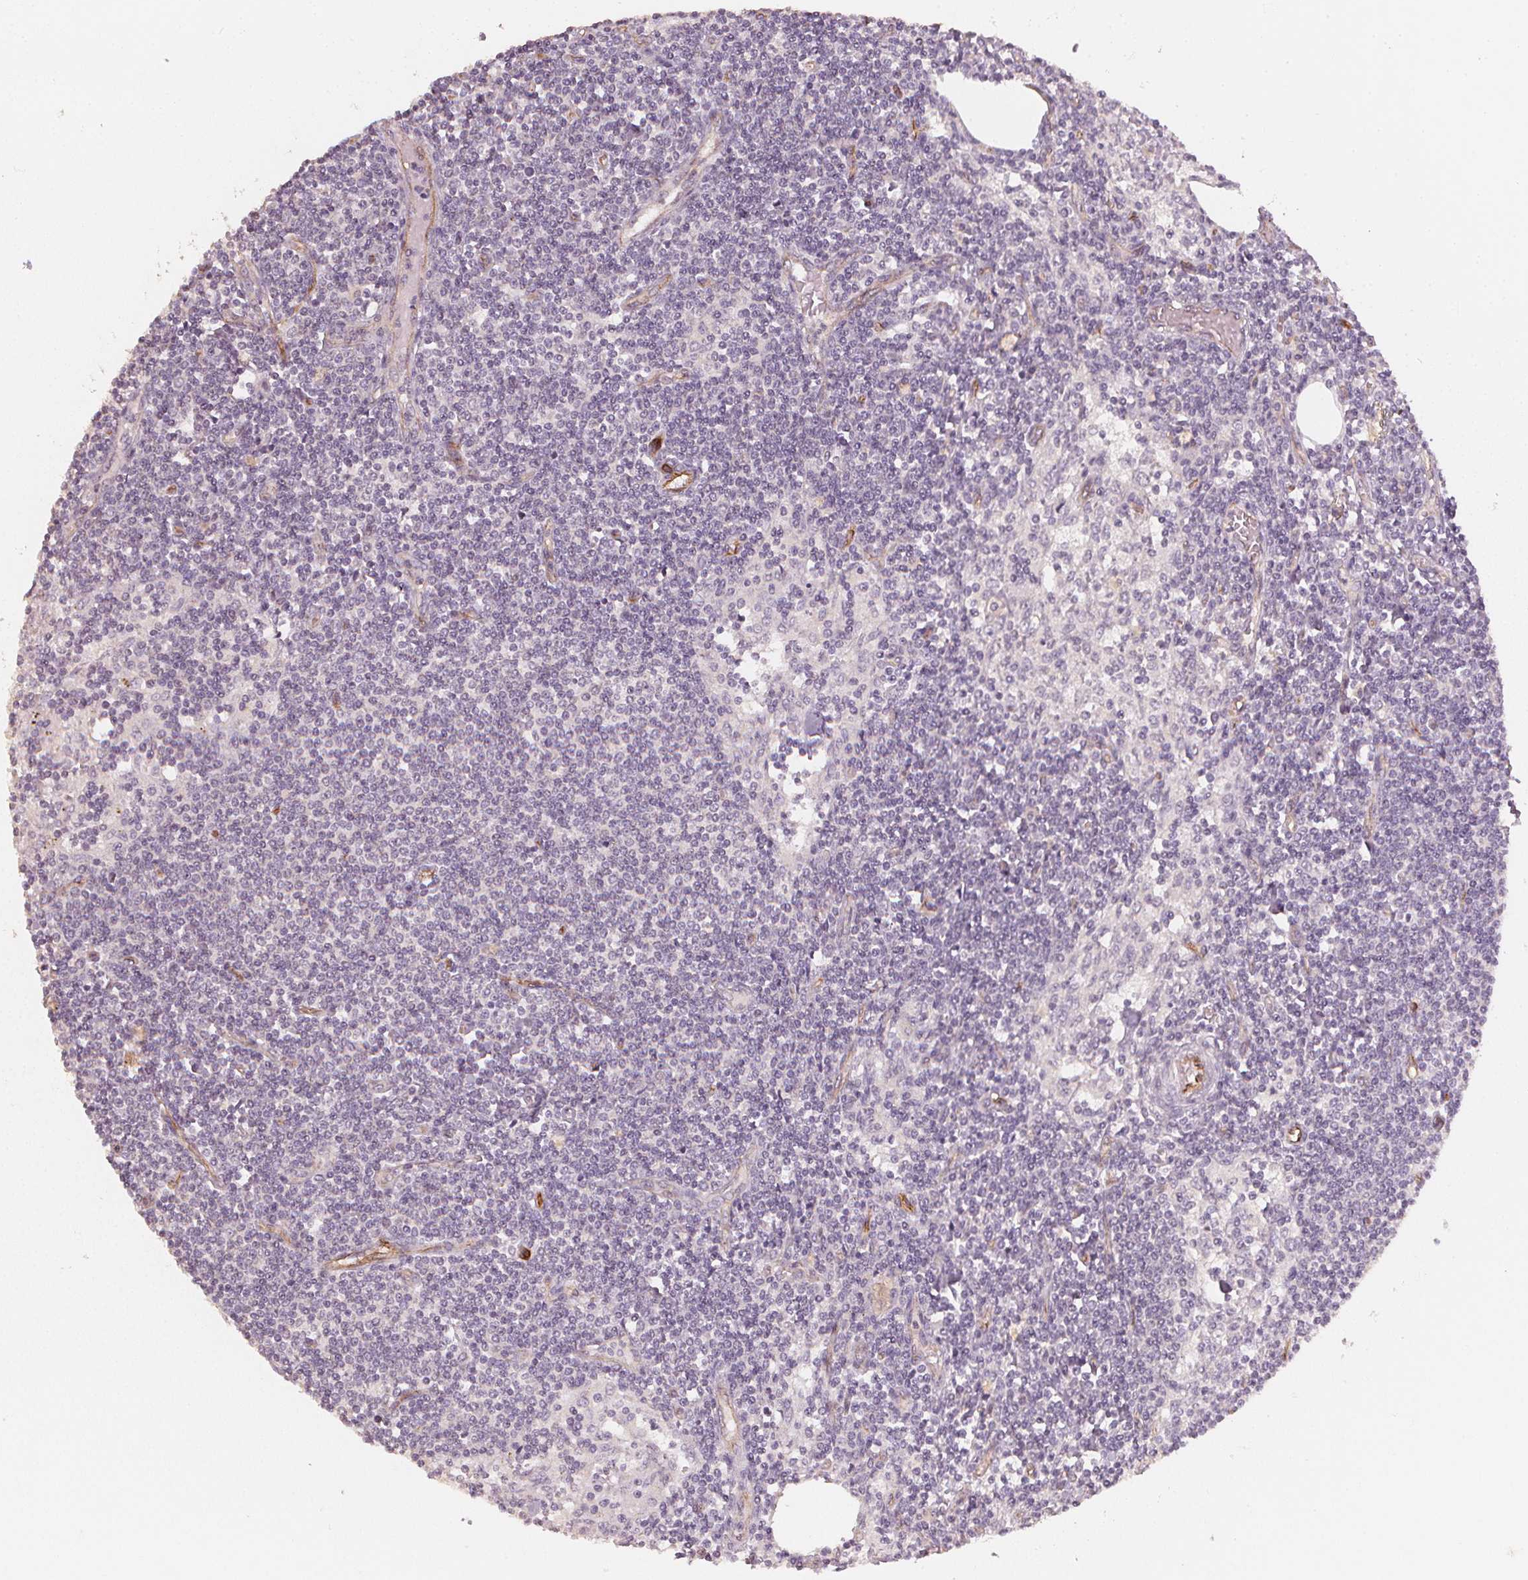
{"staining": {"intensity": "negative", "quantity": "none", "location": "none"}, "tissue": "lymph node", "cell_type": "Germinal center cells", "image_type": "normal", "snomed": [{"axis": "morphology", "description": "Normal tissue, NOS"}, {"axis": "topography", "description": "Lymph node"}], "caption": "DAB immunohistochemical staining of normal human lymph node exhibits no significant expression in germinal center cells. (Stains: DAB (3,3'-diaminobenzidine) immunohistochemistry (IHC) with hematoxylin counter stain, Microscopy: brightfield microscopy at high magnification).", "gene": "CIB1", "patient": {"sex": "female", "age": 69}}